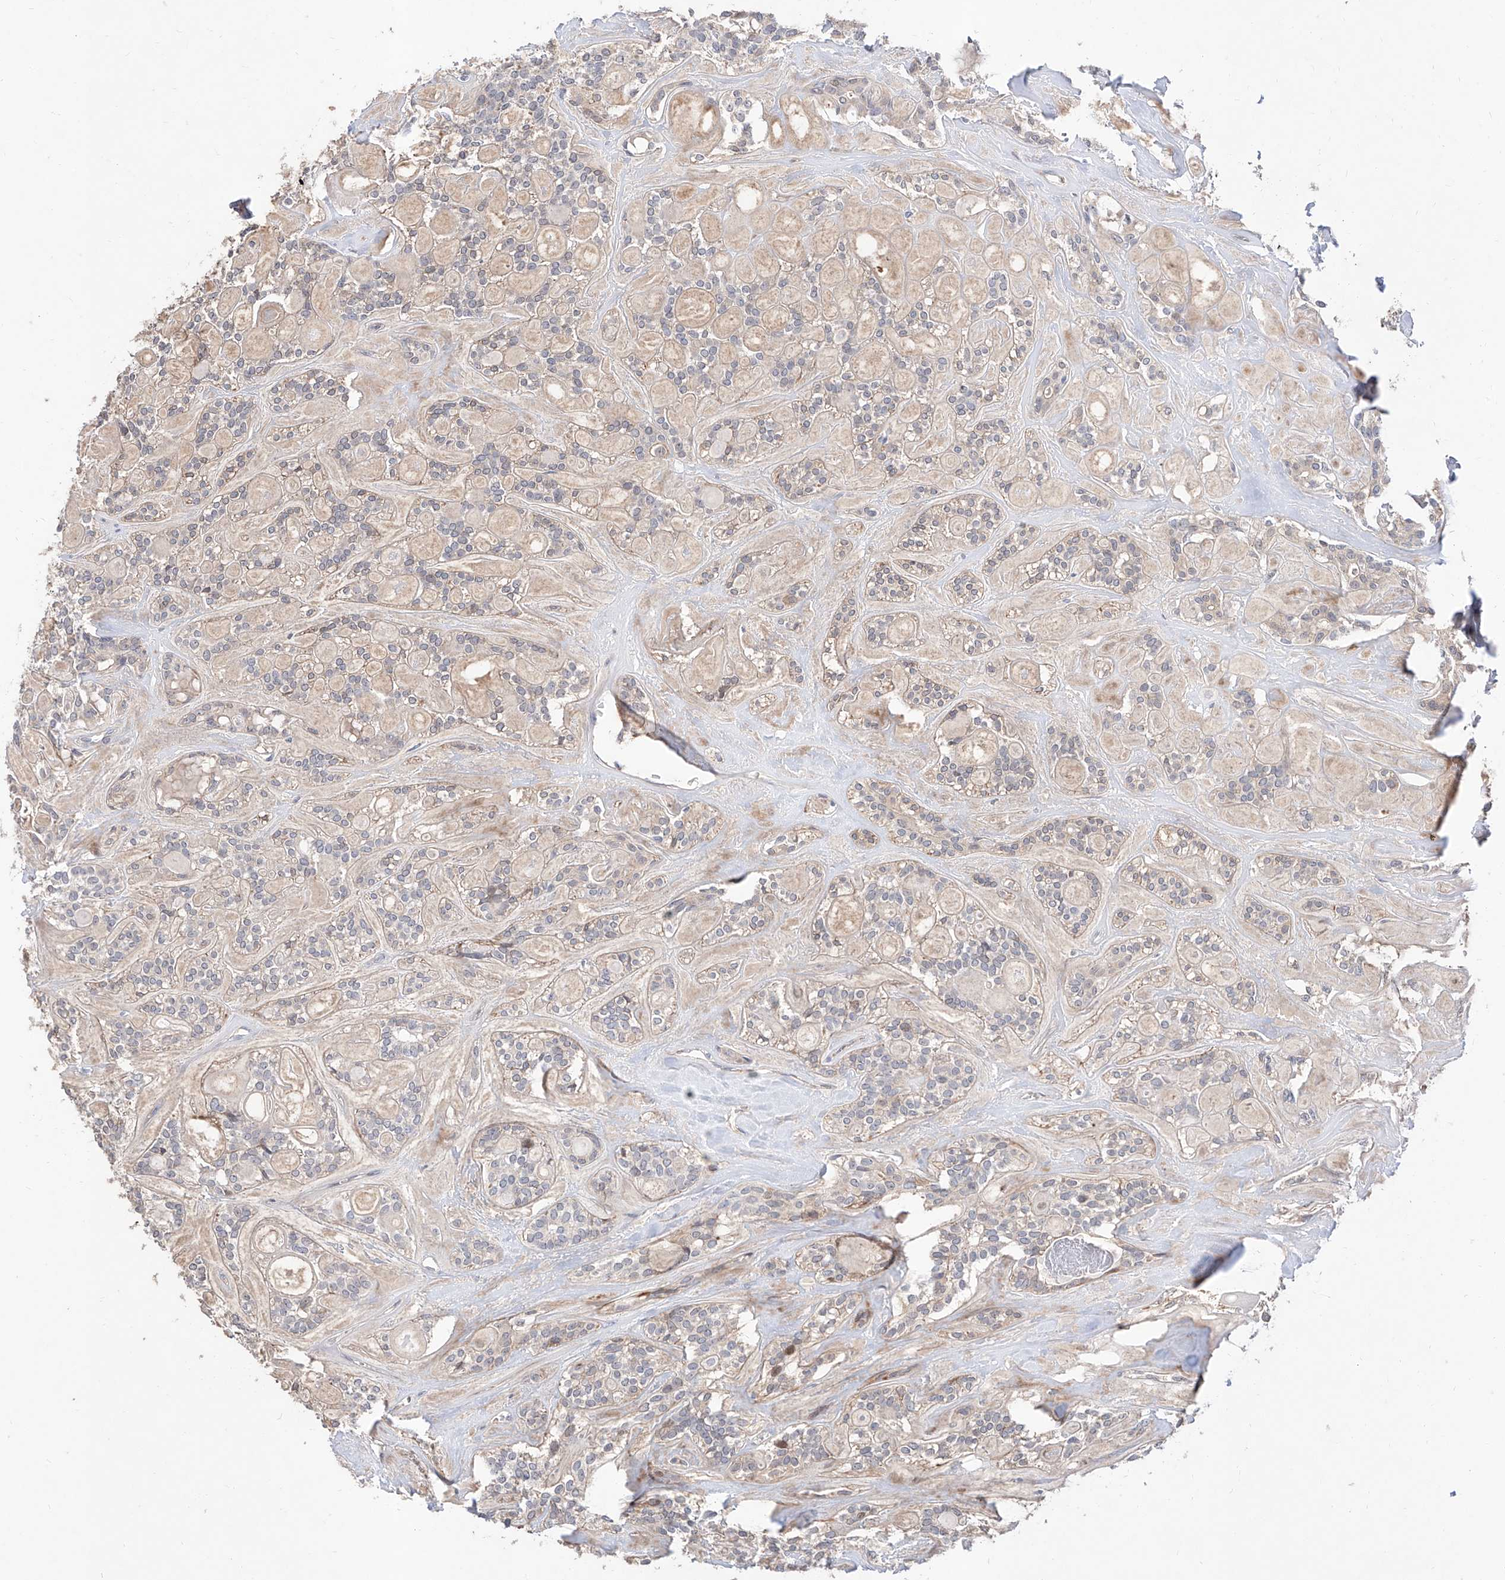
{"staining": {"intensity": "negative", "quantity": "none", "location": "none"}, "tissue": "head and neck cancer", "cell_type": "Tumor cells", "image_type": "cancer", "snomed": [{"axis": "morphology", "description": "Adenocarcinoma, NOS"}, {"axis": "topography", "description": "Head-Neck"}], "caption": "Tumor cells are negative for brown protein staining in head and neck cancer. Nuclei are stained in blue.", "gene": "FUCA2", "patient": {"sex": "male", "age": 66}}